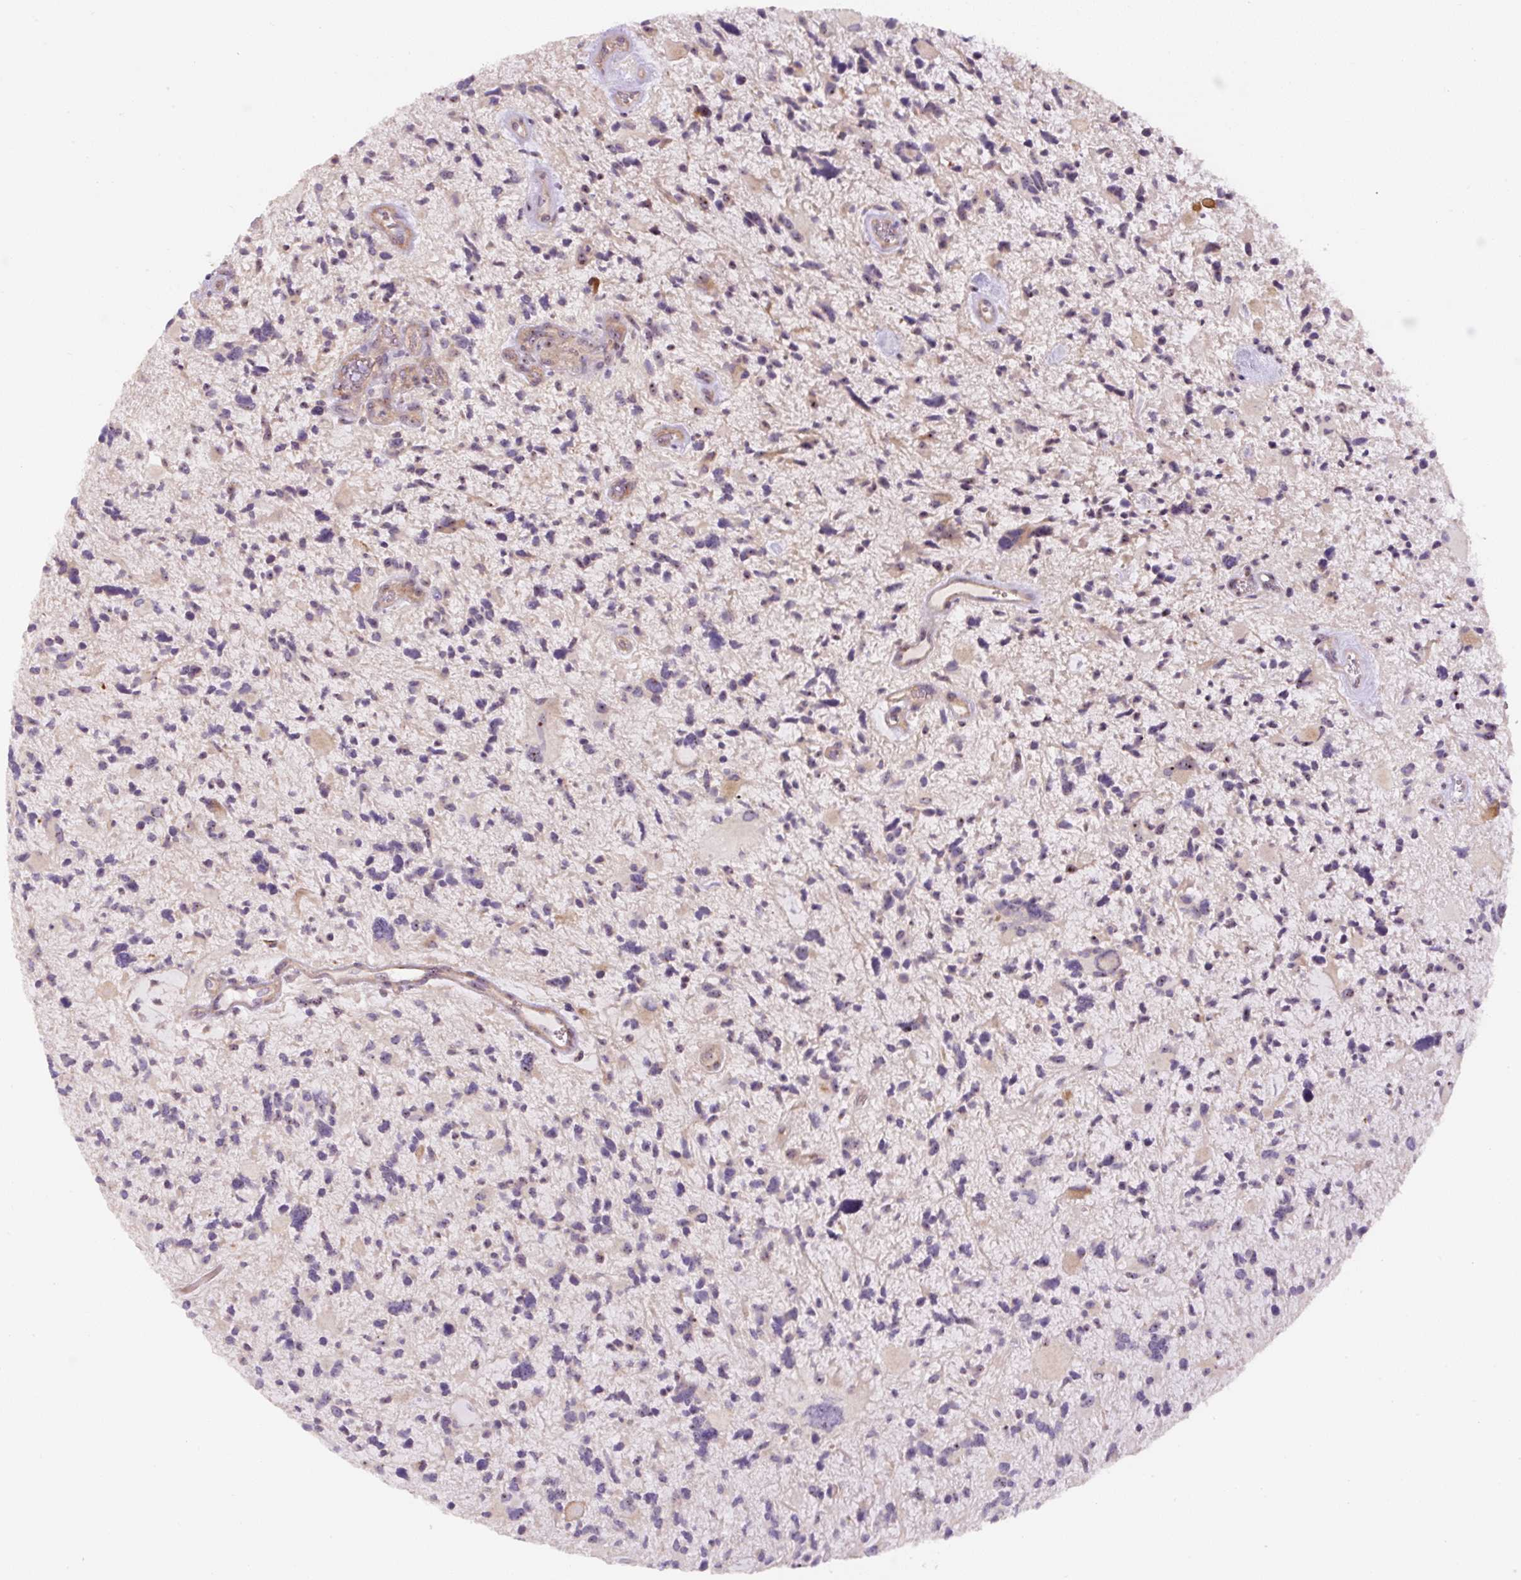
{"staining": {"intensity": "negative", "quantity": "none", "location": "none"}, "tissue": "glioma", "cell_type": "Tumor cells", "image_type": "cancer", "snomed": [{"axis": "morphology", "description": "Glioma, malignant, High grade"}, {"axis": "topography", "description": "Brain"}], "caption": "A high-resolution image shows immunohistochemistry (IHC) staining of malignant high-grade glioma, which exhibits no significant staining in tumor cells. (DAB immunohistochemistry (IHC) with hematoxylin counter stain).", "gene": "TMEM151B", "patient": {"sex": "female", "age": 11}}